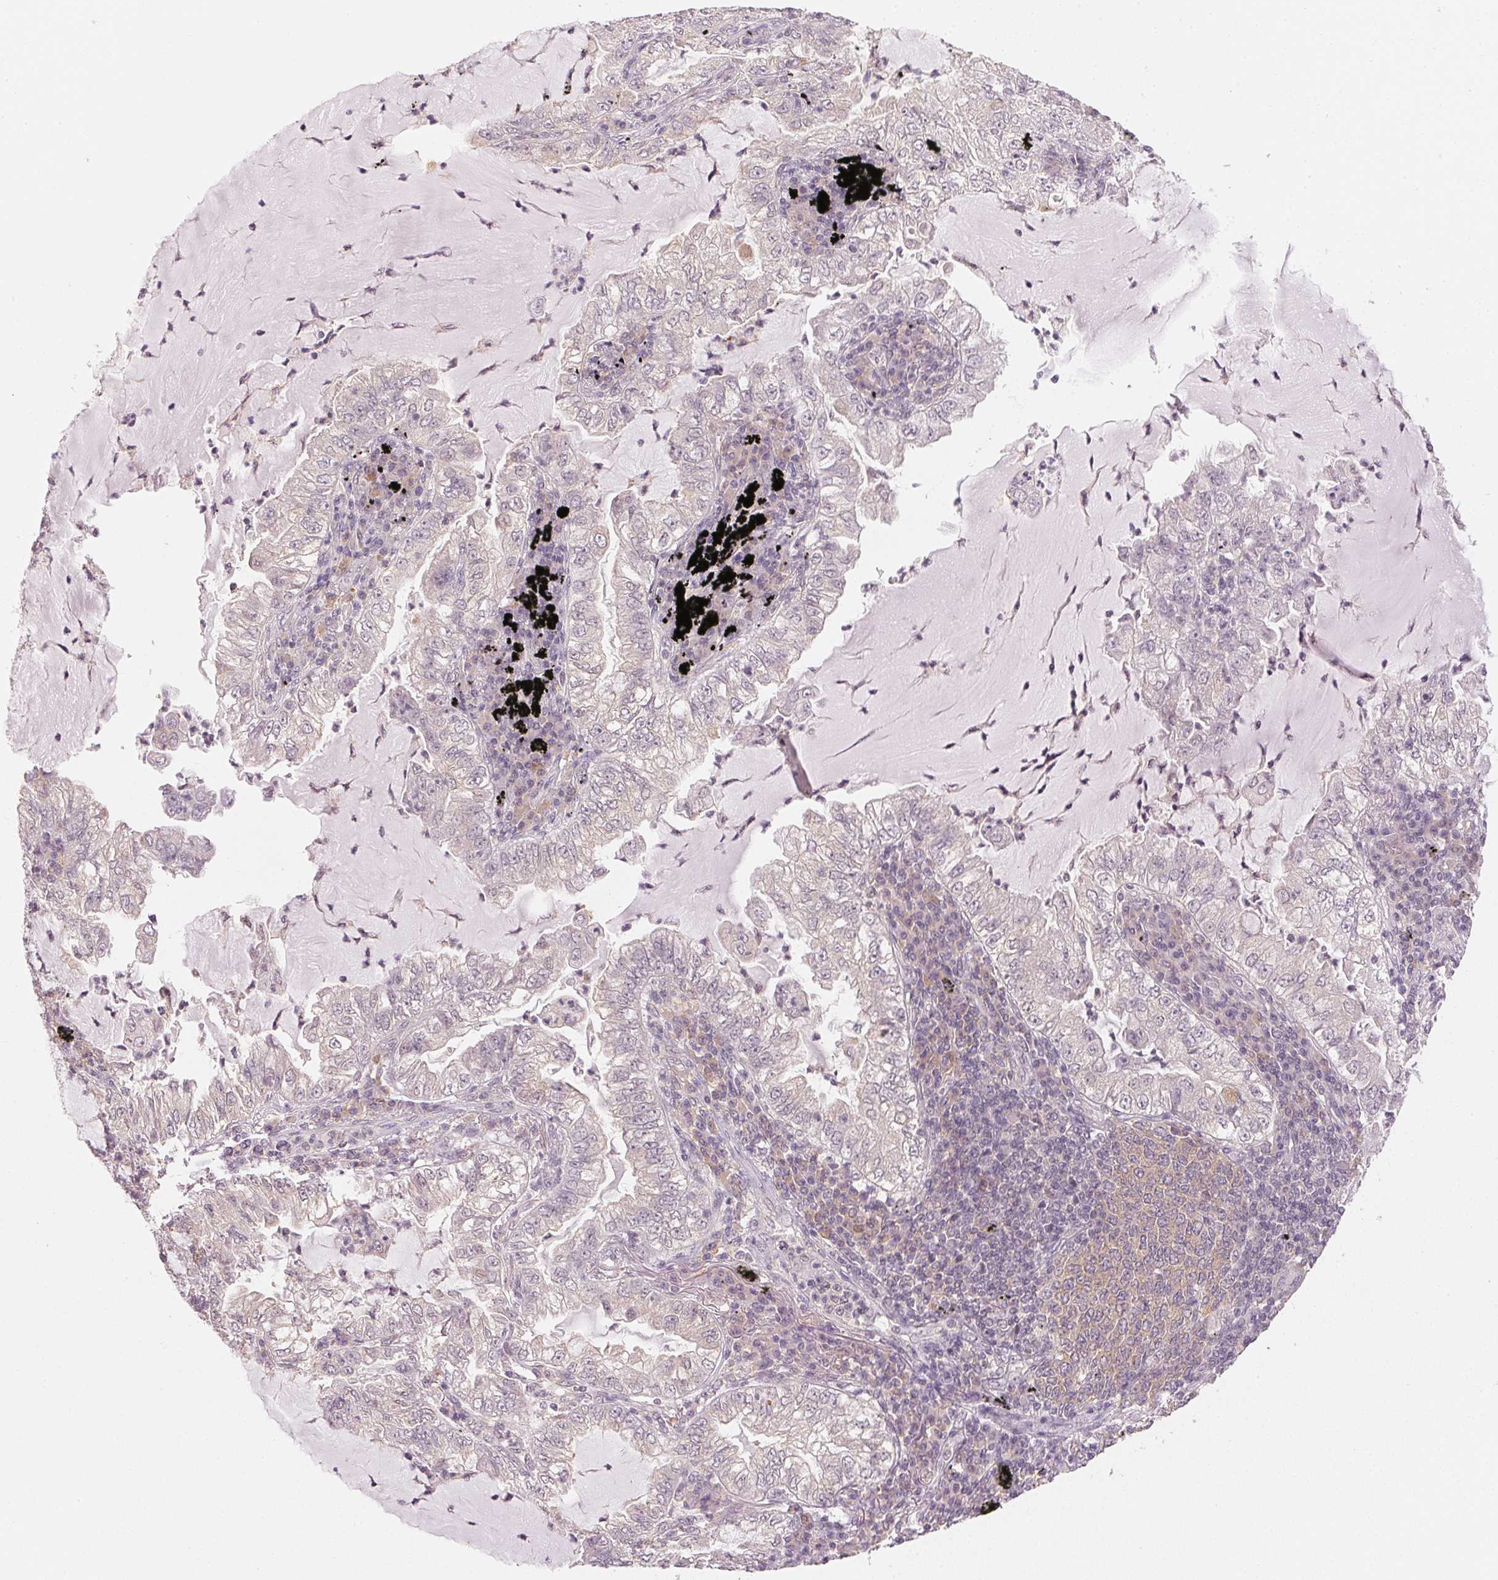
{"staining": {"intensity": "negative", "quantity": "none", "location": "none"}, "tissue": "lung cancer", "cell_type": "Tumor cells", "image_type": "cancer", "snomed": [{"axis": "morphology", "description": "Adenocarcinoma, NOS"}, {"axis": "topography", "description": "Lung"}], "caption": "This is an IHC histopathology image of human adenocarcinoma (lung). There is no staining in tumor cells.", "gene": "KPRP", "patient": {"sex": "female", "age": 73}}